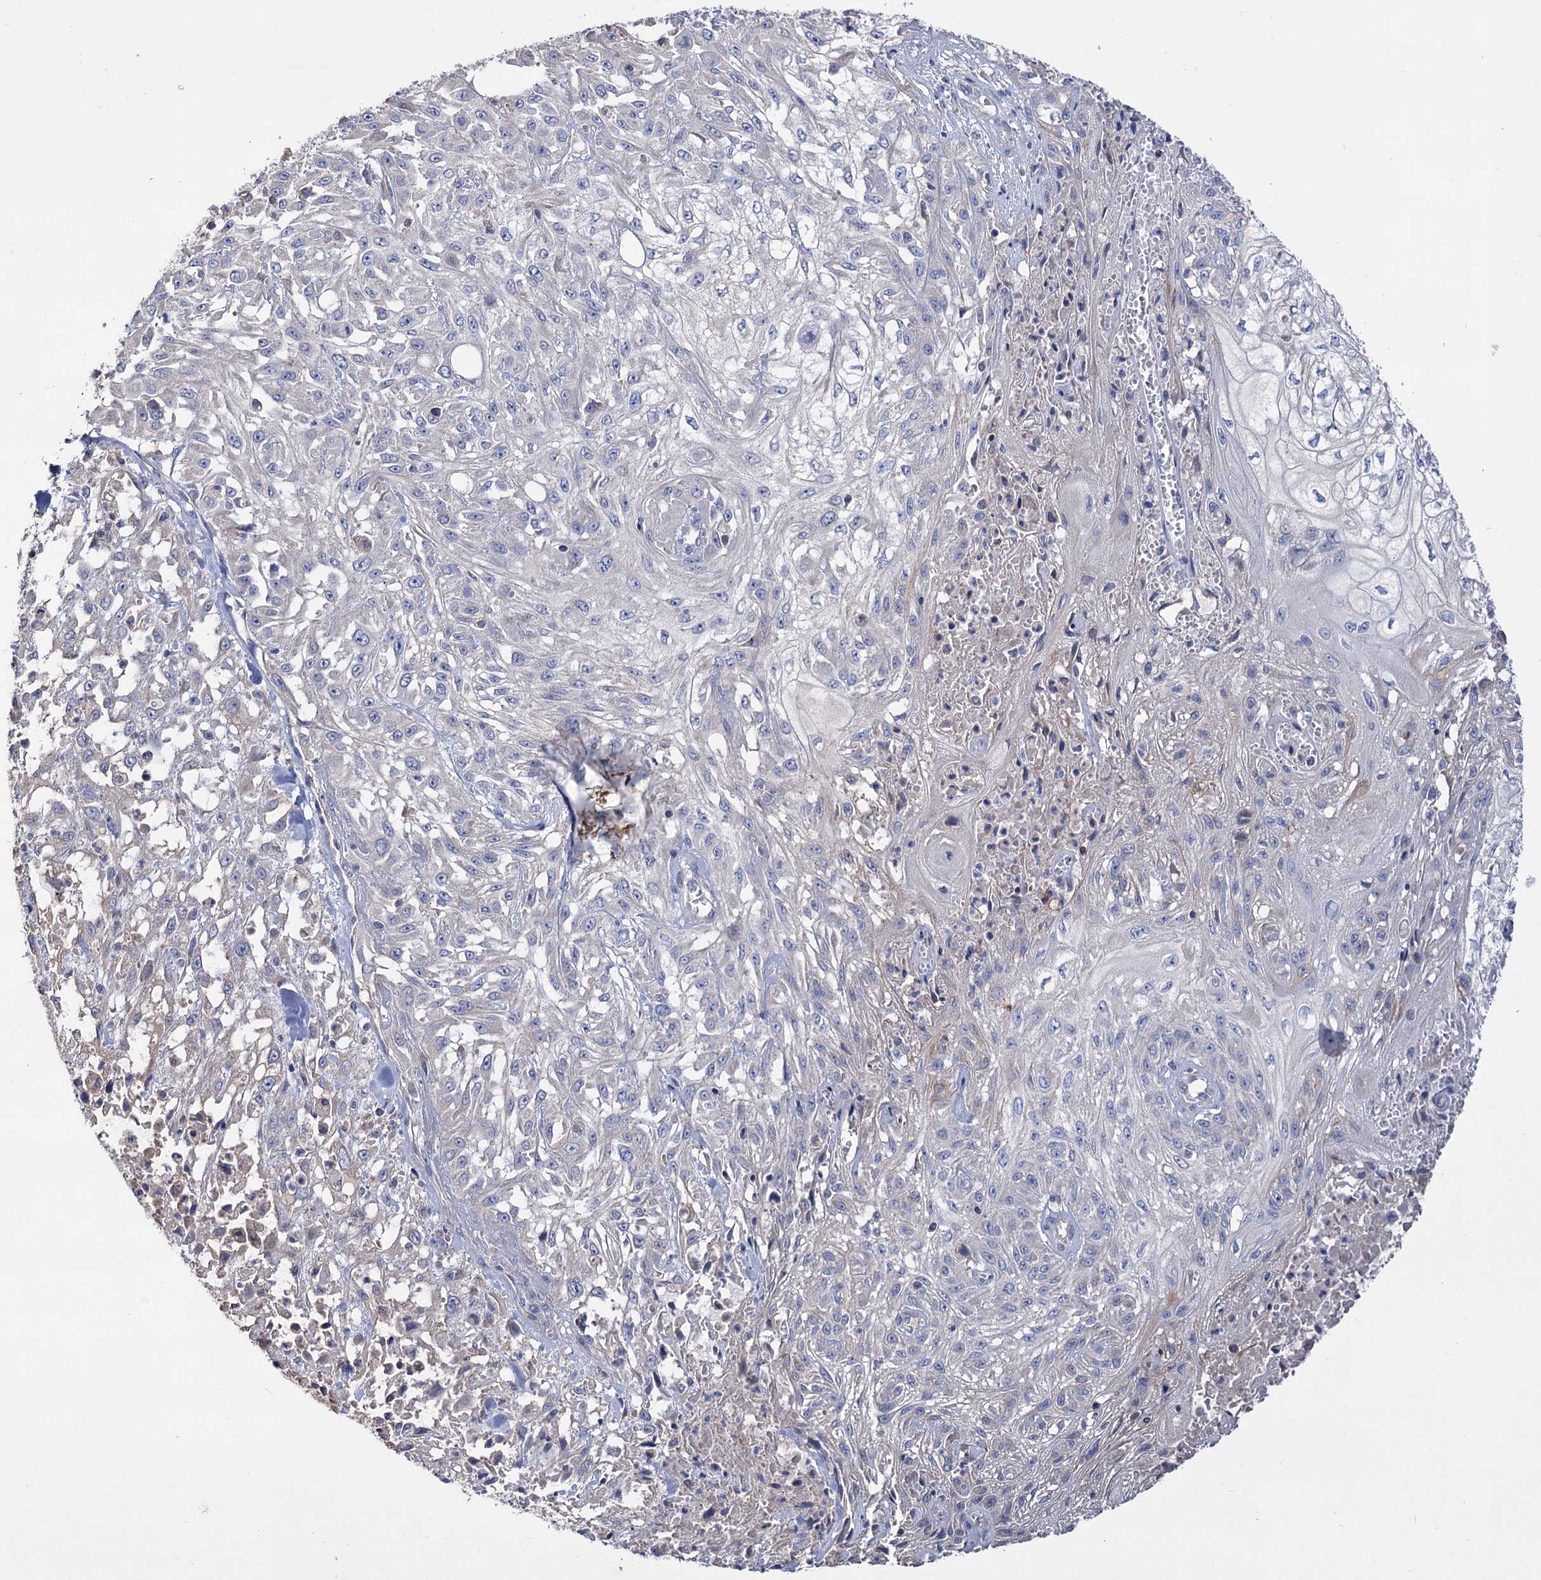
{"staining": {"intensity": "negative", "quantity": "none", "location": "none"}, "tissue": "skin cancer", "cell_type": "Tumor cells", "image_type": "cancer", "snomed": [{"axis": "morphology", "description": "Squamous cell carcinoma, NOS"}, {"axis": "morphology", "description": "Squamous cell carcinoma, metastatic, NOS"}, {"axis": "topography", "description": "Skin"}, {"axis": "topography", "description": "Lymph node"}], "caption": "This is an immunohistochemistry (IHC) image of human metastatic squamous cell carcinoma (skin). There is no staining in tumor cells.", "gene": "BBS4", "patient": {"sex": "male", "age": 75}}